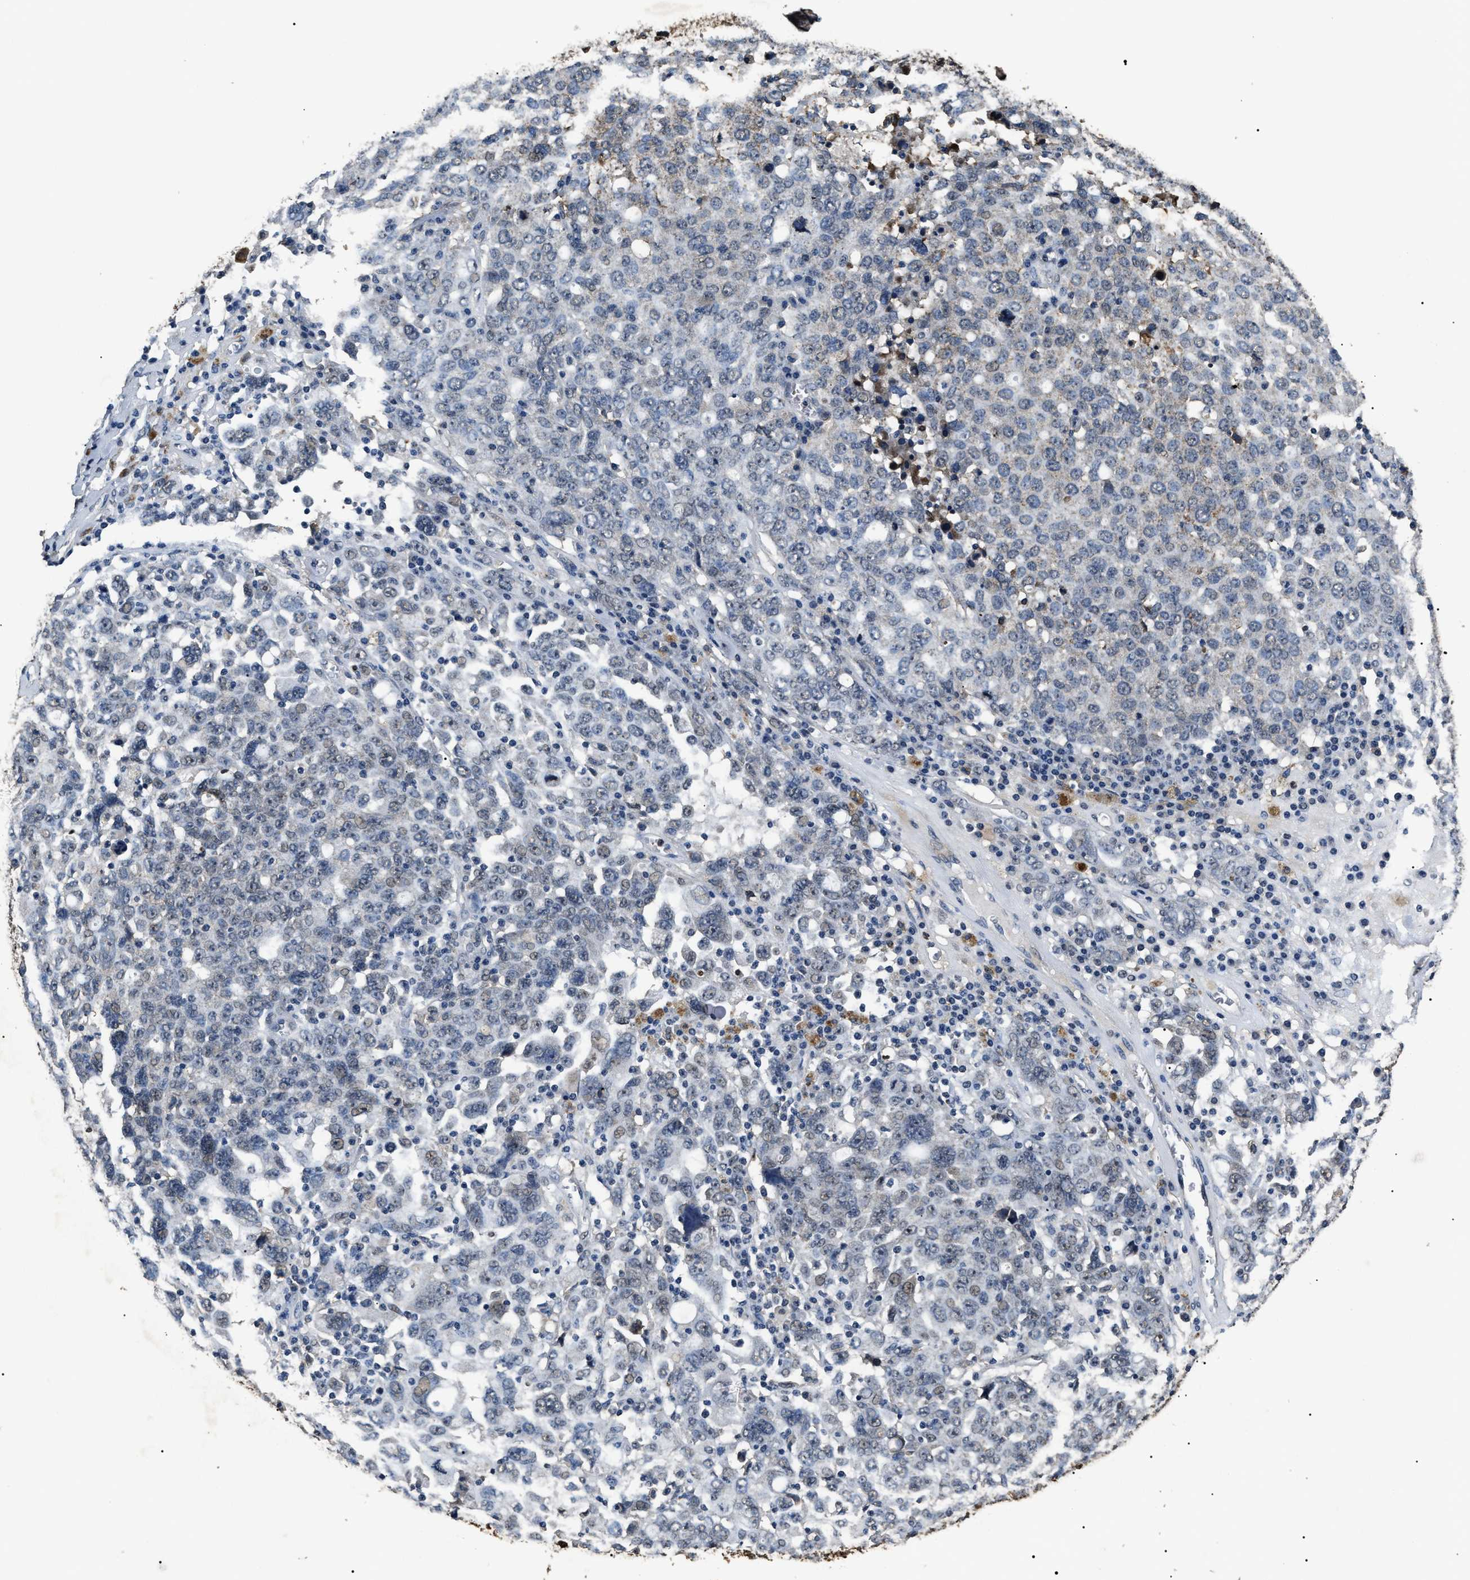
{"staining": {"intensity": "negative", "quantity": "none", "location": "none"}, "tissue": "ovarian cancer", "cell_type": "Tumor cells", "image_type": "cancer", "snomed": [{"axis": "morphology", "description": "Carcinoma, endometroid"}, {"axis": "topography", "description": "Ovary"}], "caption": "Endometroid carcinoma (ovarian) was stained to show a protein in brown. There is no significant expression in tumor cells. (Brightfield microscopy of DAB (3,3'-diaminobenzidine) IHC at high magnification).", "gene": "ANP32E", "patient": {"sex": "female", "age": 62}}